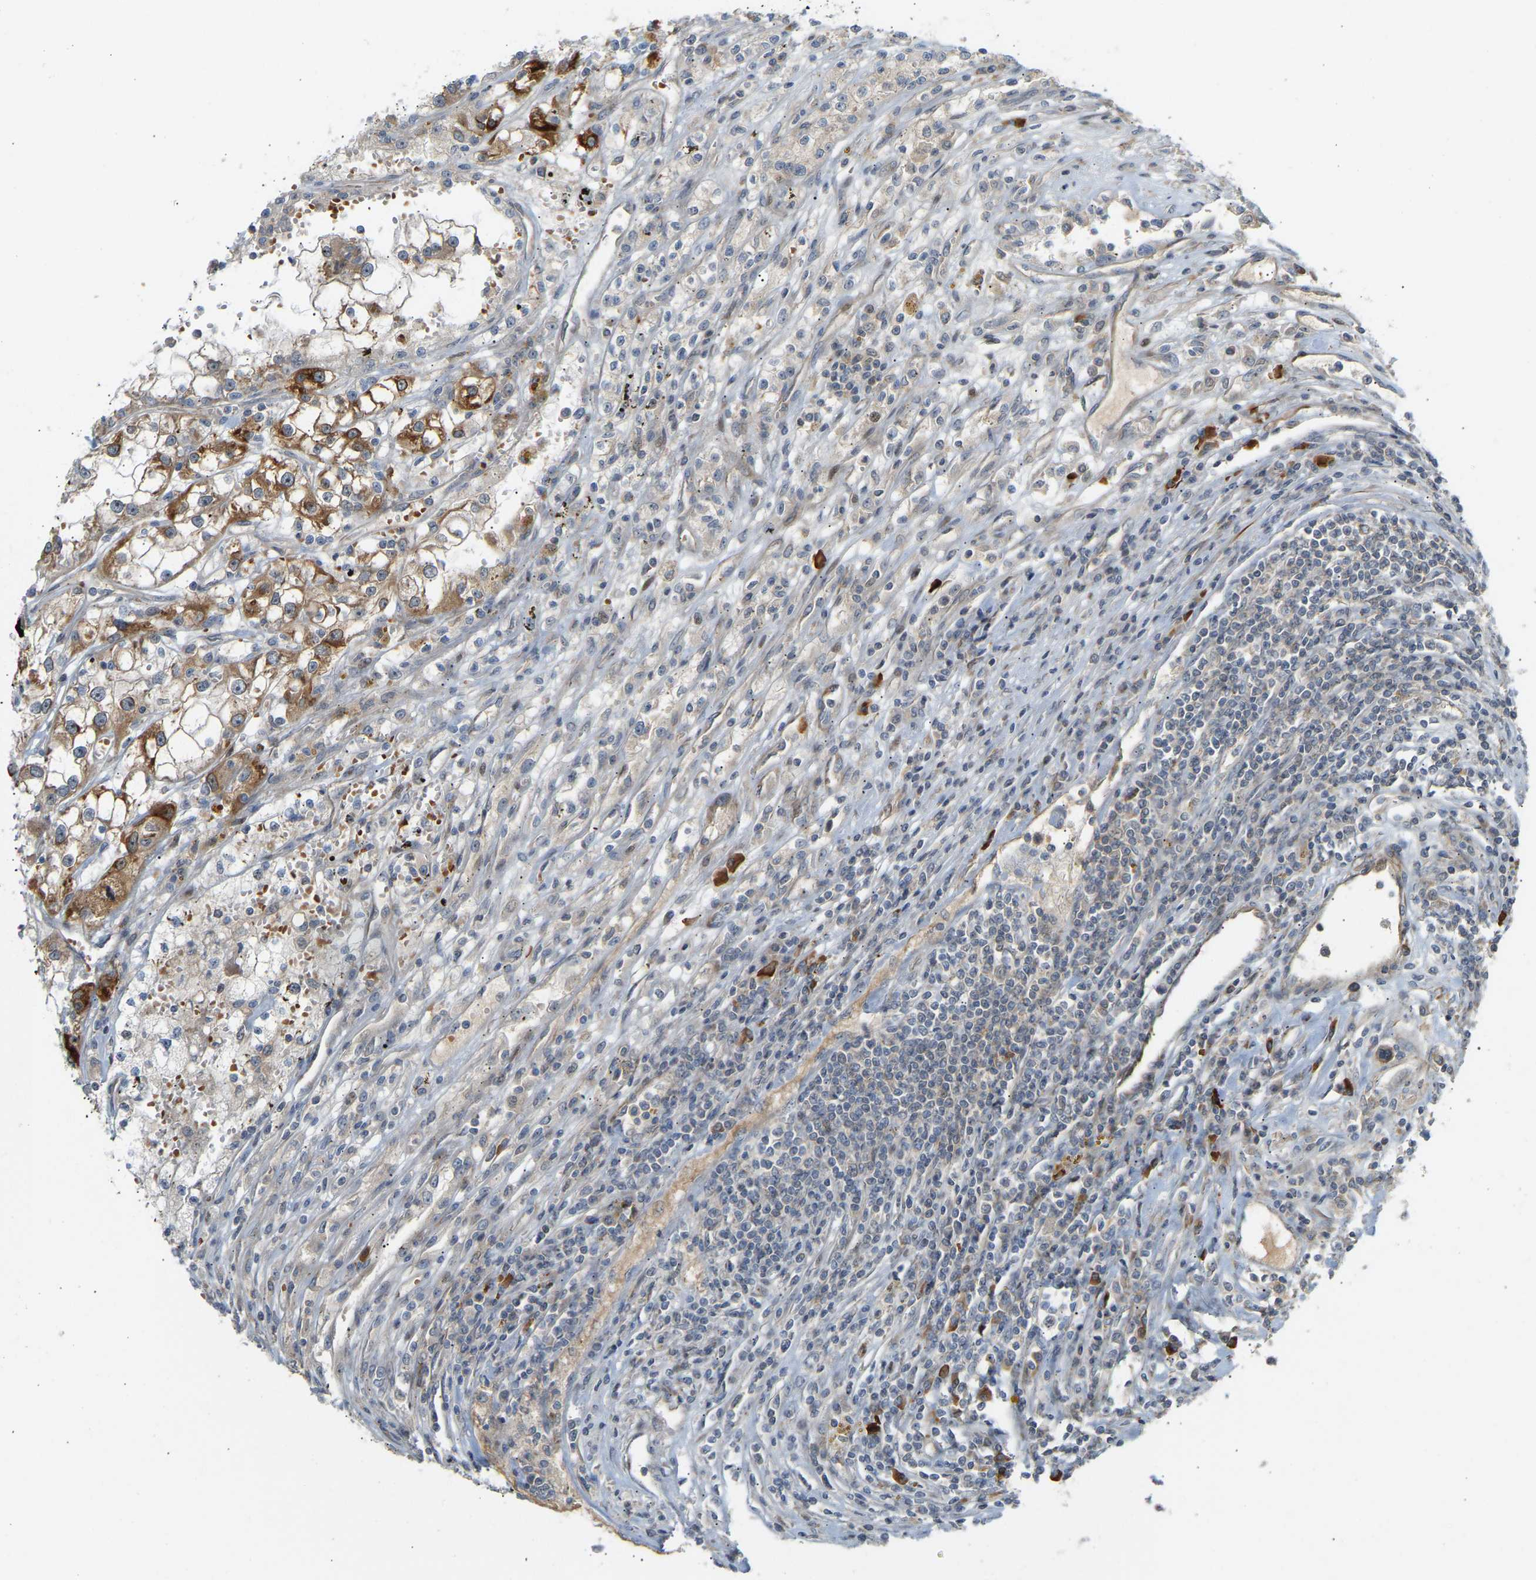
{"staining": {"intensity": "moderate", "quantity": "25%-75%", "location": "cytoplasmic/membranous"}, "tissue": "renal cancer", "cell_type": "Tumor cells", "image_type": "cancer", "snomed": [{"axis": "morphology", "description": "Adenocarcinoma, NOS"}, {"axis": "topography", "description": "Kidney"}], "caption": "An IHC image of neoplastic tissue is shown. Protein staining in brown shows moderate cytoplasmic/membranous positivity in renal cancer within tumor cells.", "gene": "POGLUT2", "patient": {"sex": "female", "age": 52}}